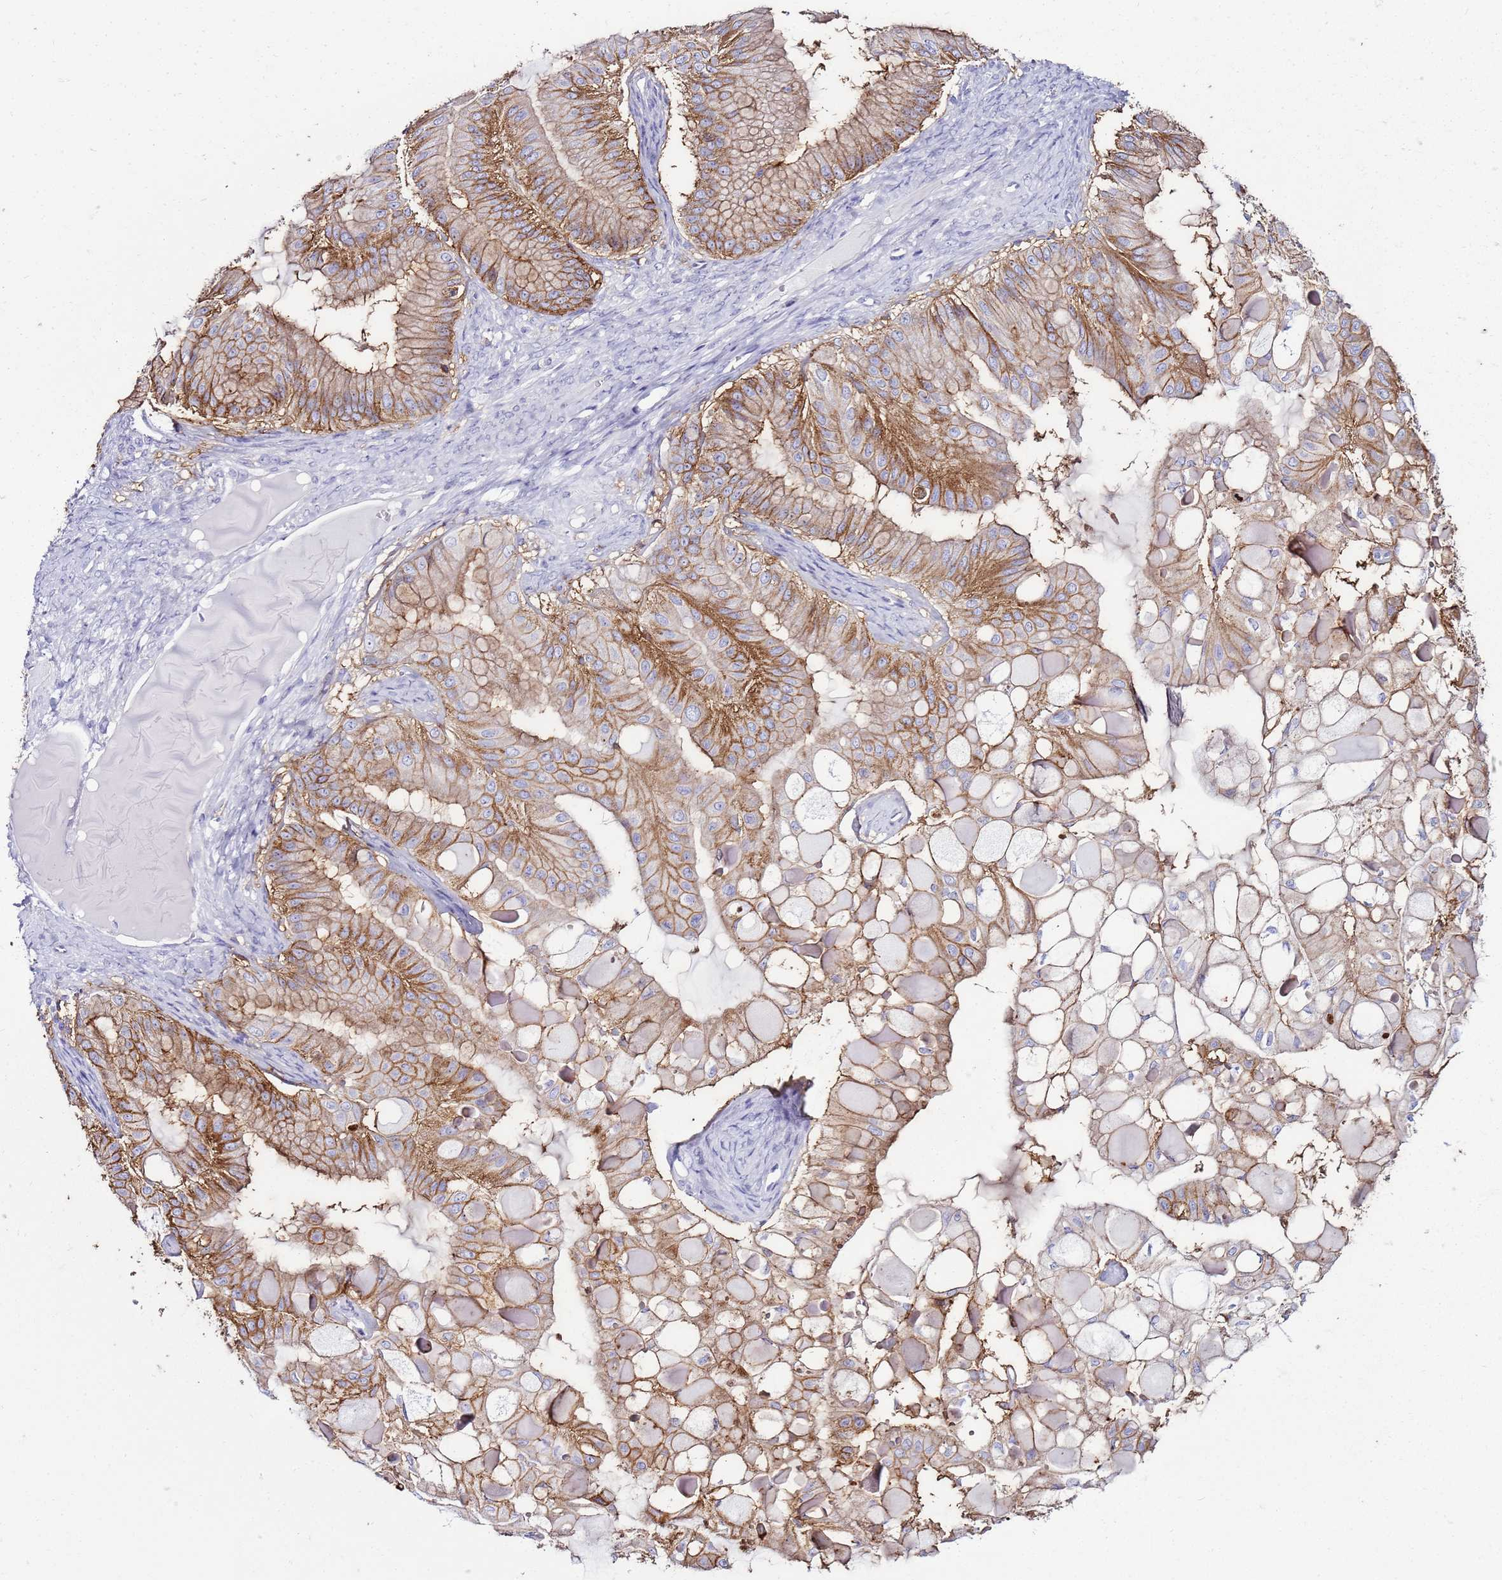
{"staining": {"intensity": "moderate", "quantity": ">75%", "location": "cytoplasmic/membranous"}, "tissue": "ovarian cancer", "cell_type": "Tumor cells", "image_type": "cancer", "snomed": [{"axis": "morphology", "description": "Cystadenocarcinoma, mucinous, NOS"}, {"axis": "topography", "description": "Ovary"}], "caption": "Protein expression analysis of human ovarian cancer reveals moderate cytoplasmic/membranous positivity in about >75% of tumor cells.", "gene": "GPN3", "patient": {"sex": "female", "age": 61}}